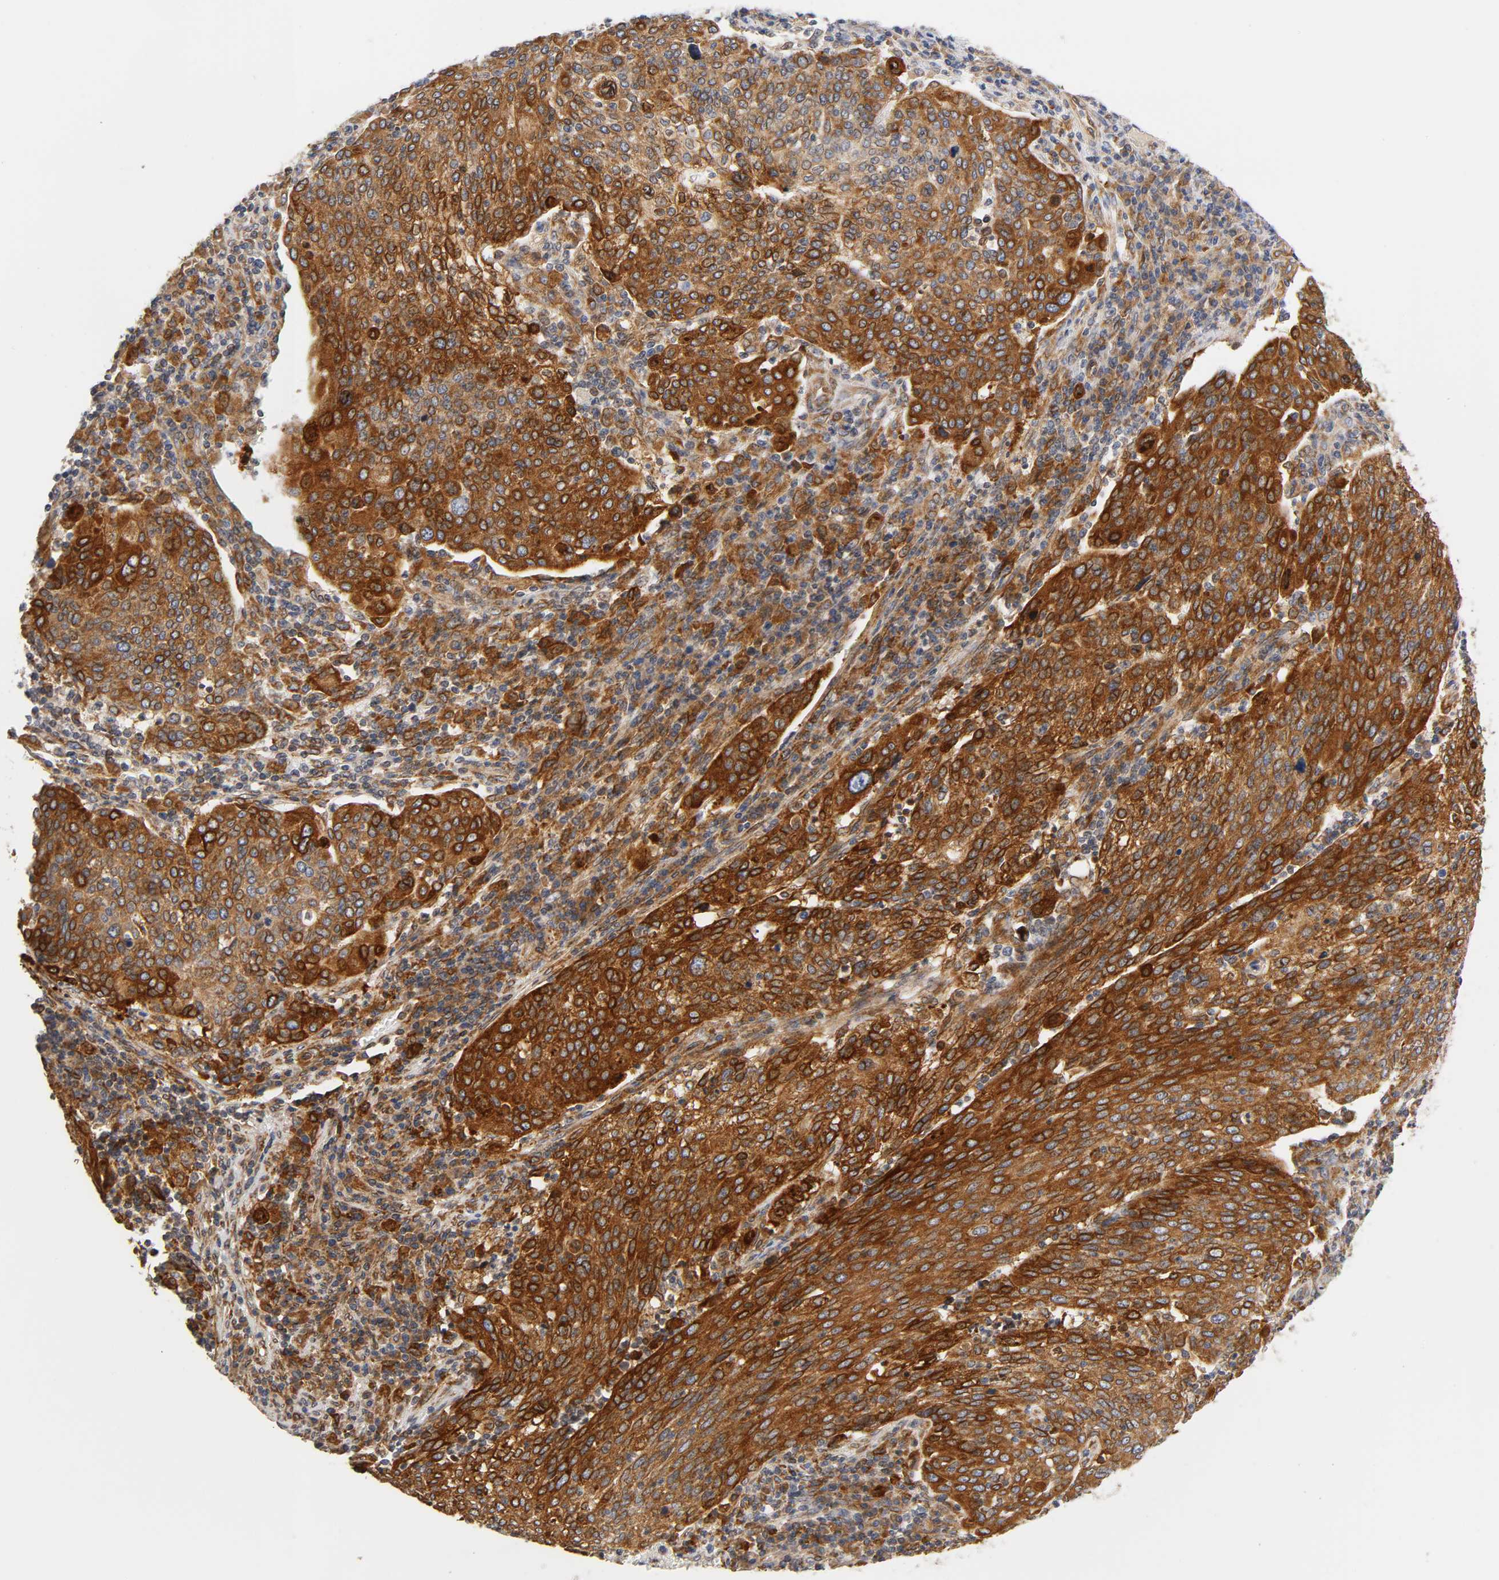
{"staining": {"intensity": "strong", "quantity": ">75%", "location": "cytoplasmic/membranous"}, "tissue": "cervical cancer", "cell_type": "Tumor cells", "image_type": "cancer", "snomed": [{"axis": "morphology", "description": "Squamous cell carcinoma, NOS"}, {"axis": "topography", "description": "Cervix"}], "caption": "Protein analysis of squamous cell carcinoma (cervical) tissue shows strong cytoplasmic/membranous positivity in about >75% of tumor cells.", "gene": "POR", "patient": {"sex": "female", "age": 40}}